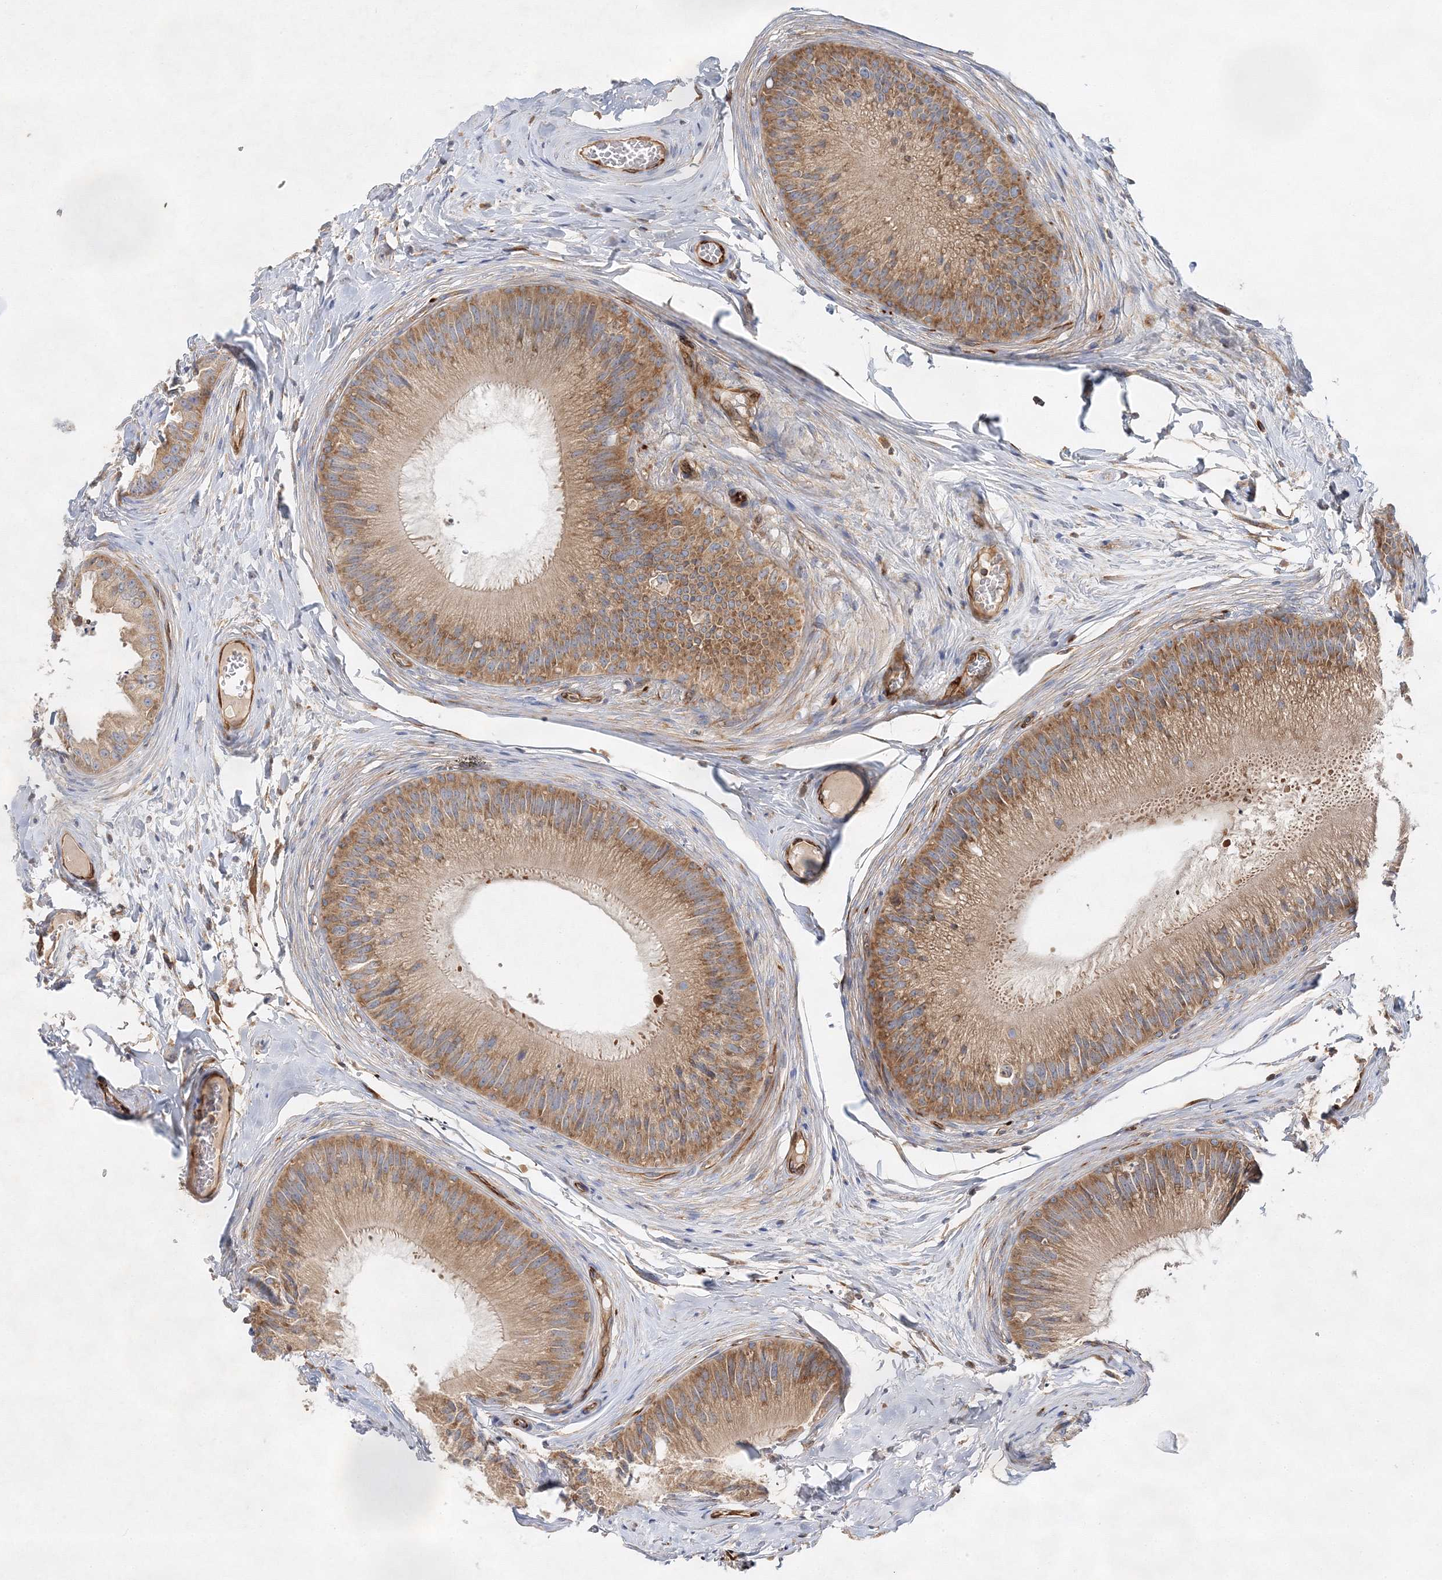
{"staining": {"intensity": "moderate", "quantity": ">75%", "location": "cytoplasmic/membranous"}, "tissue": "epididymis", "cell_type": "Glandular cells", "image_type": "normal", "snomed": [{"axis": "morphology", "description": "Normal tissue, NOS"}, {"axis": "topography", "description": "Epididymis"}], "caption": "Epididymis was stained to show a protein in brown. There is medium levels of moderate cytoplasmic/membranous positivity in about >75% of glandular cells. (IHC, brightfield microscopy, high magnification).", "gene": "WDR37", "patient": {"sex": "male", "age": 31}}